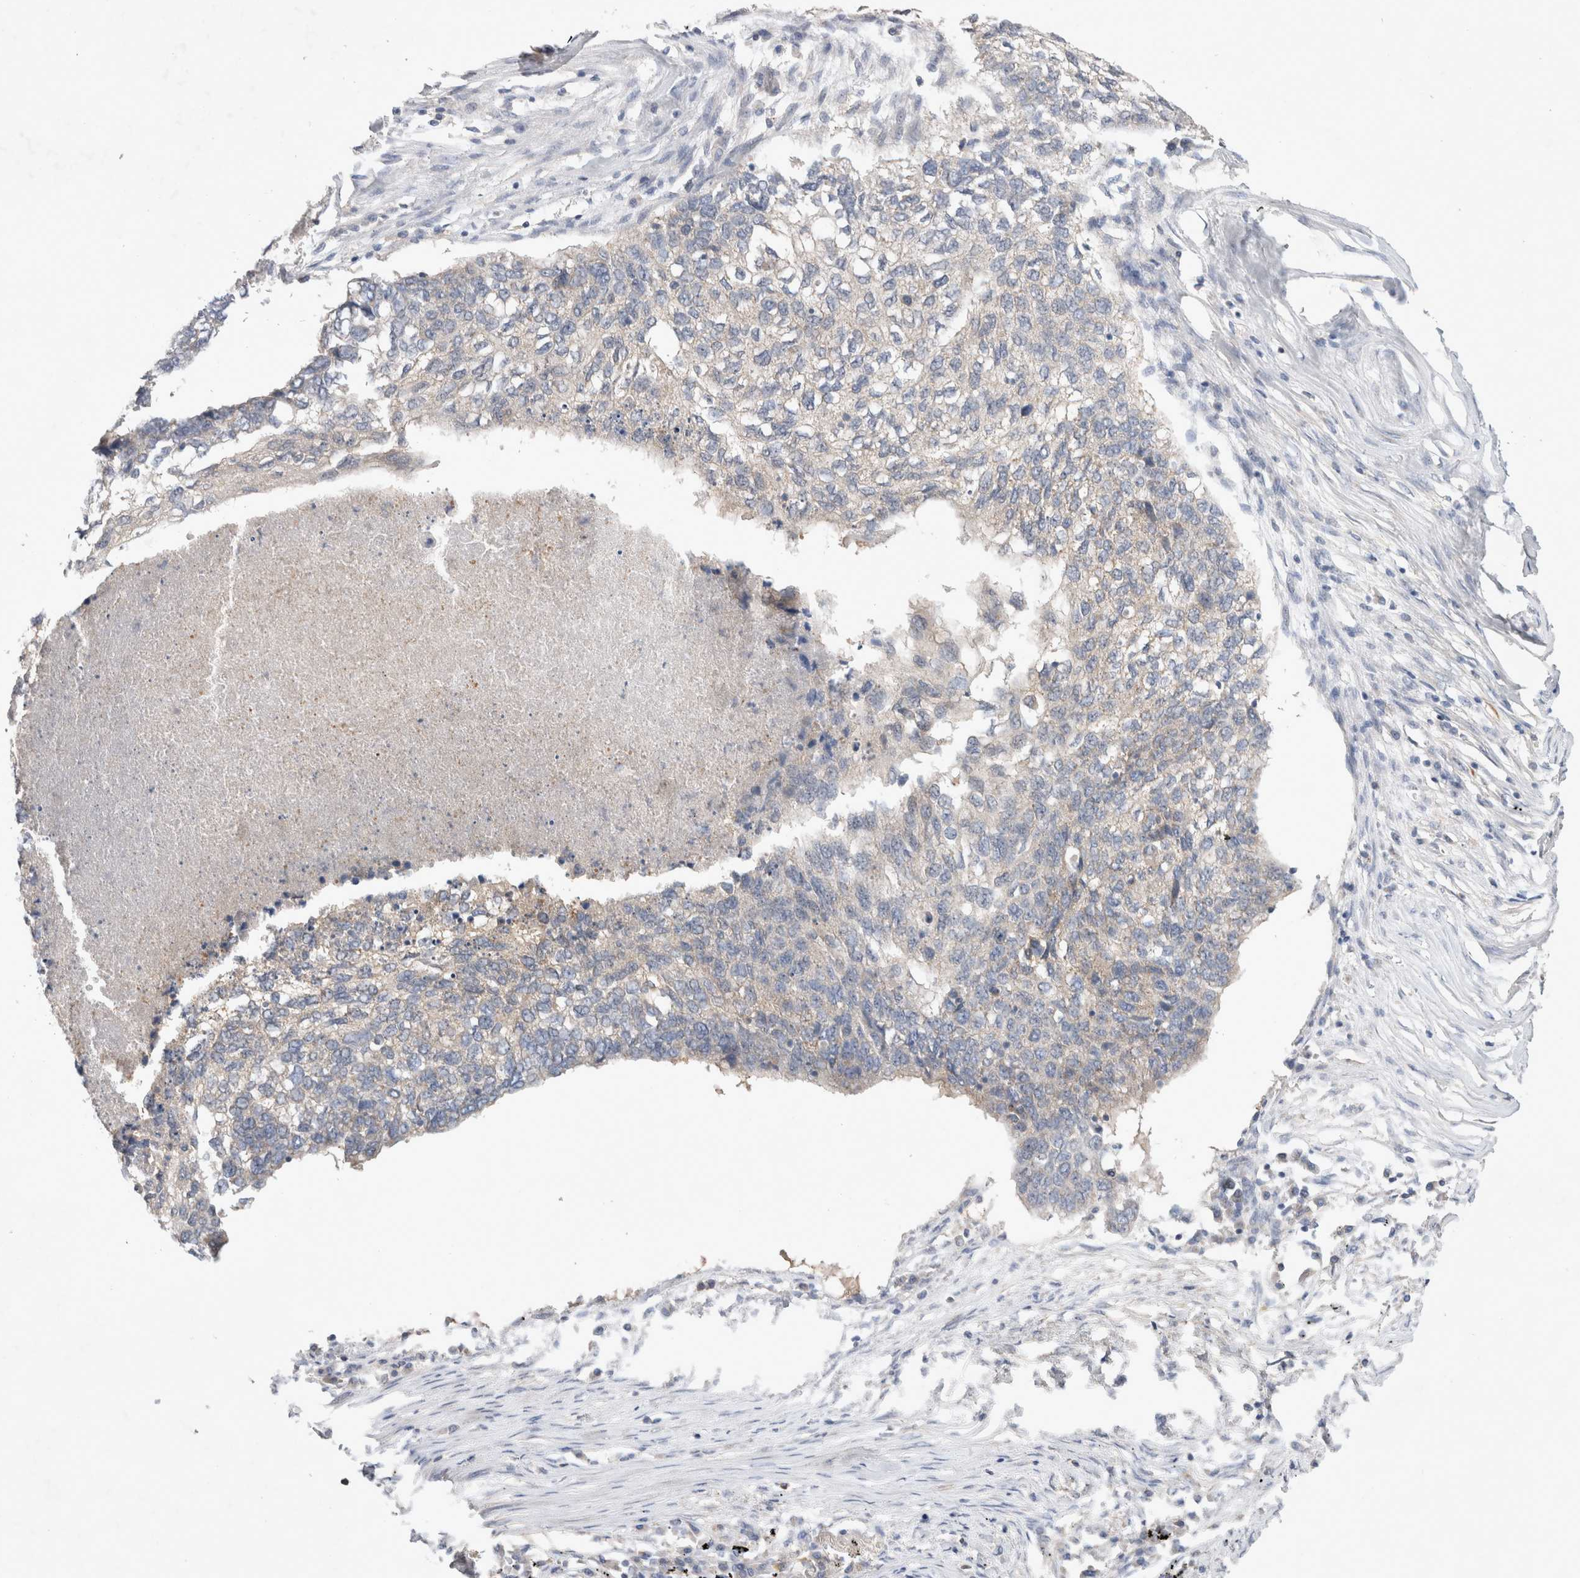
{"staining": {"intensity": "negative", "quantity": "none", "location": "none"}, "tissue": "lung cancer", "cell_type": "Tumor cells", "image_type": "cancer", "snomed": [{"axis": "morphology", "description": "Squamous cell carcinoma, NOS"}, {"axis": "topography", "description": "Lung"}], "caption": "IHC micrograph of neoplastic tissue: human squamous cell carcinoma (lung) stained with DAB (3,3'-diaminobenzidine) exhibits no significant protein staining in tumor cells.", "gene": "IFT74", "patient": {"sex": "female", "age": 63}}